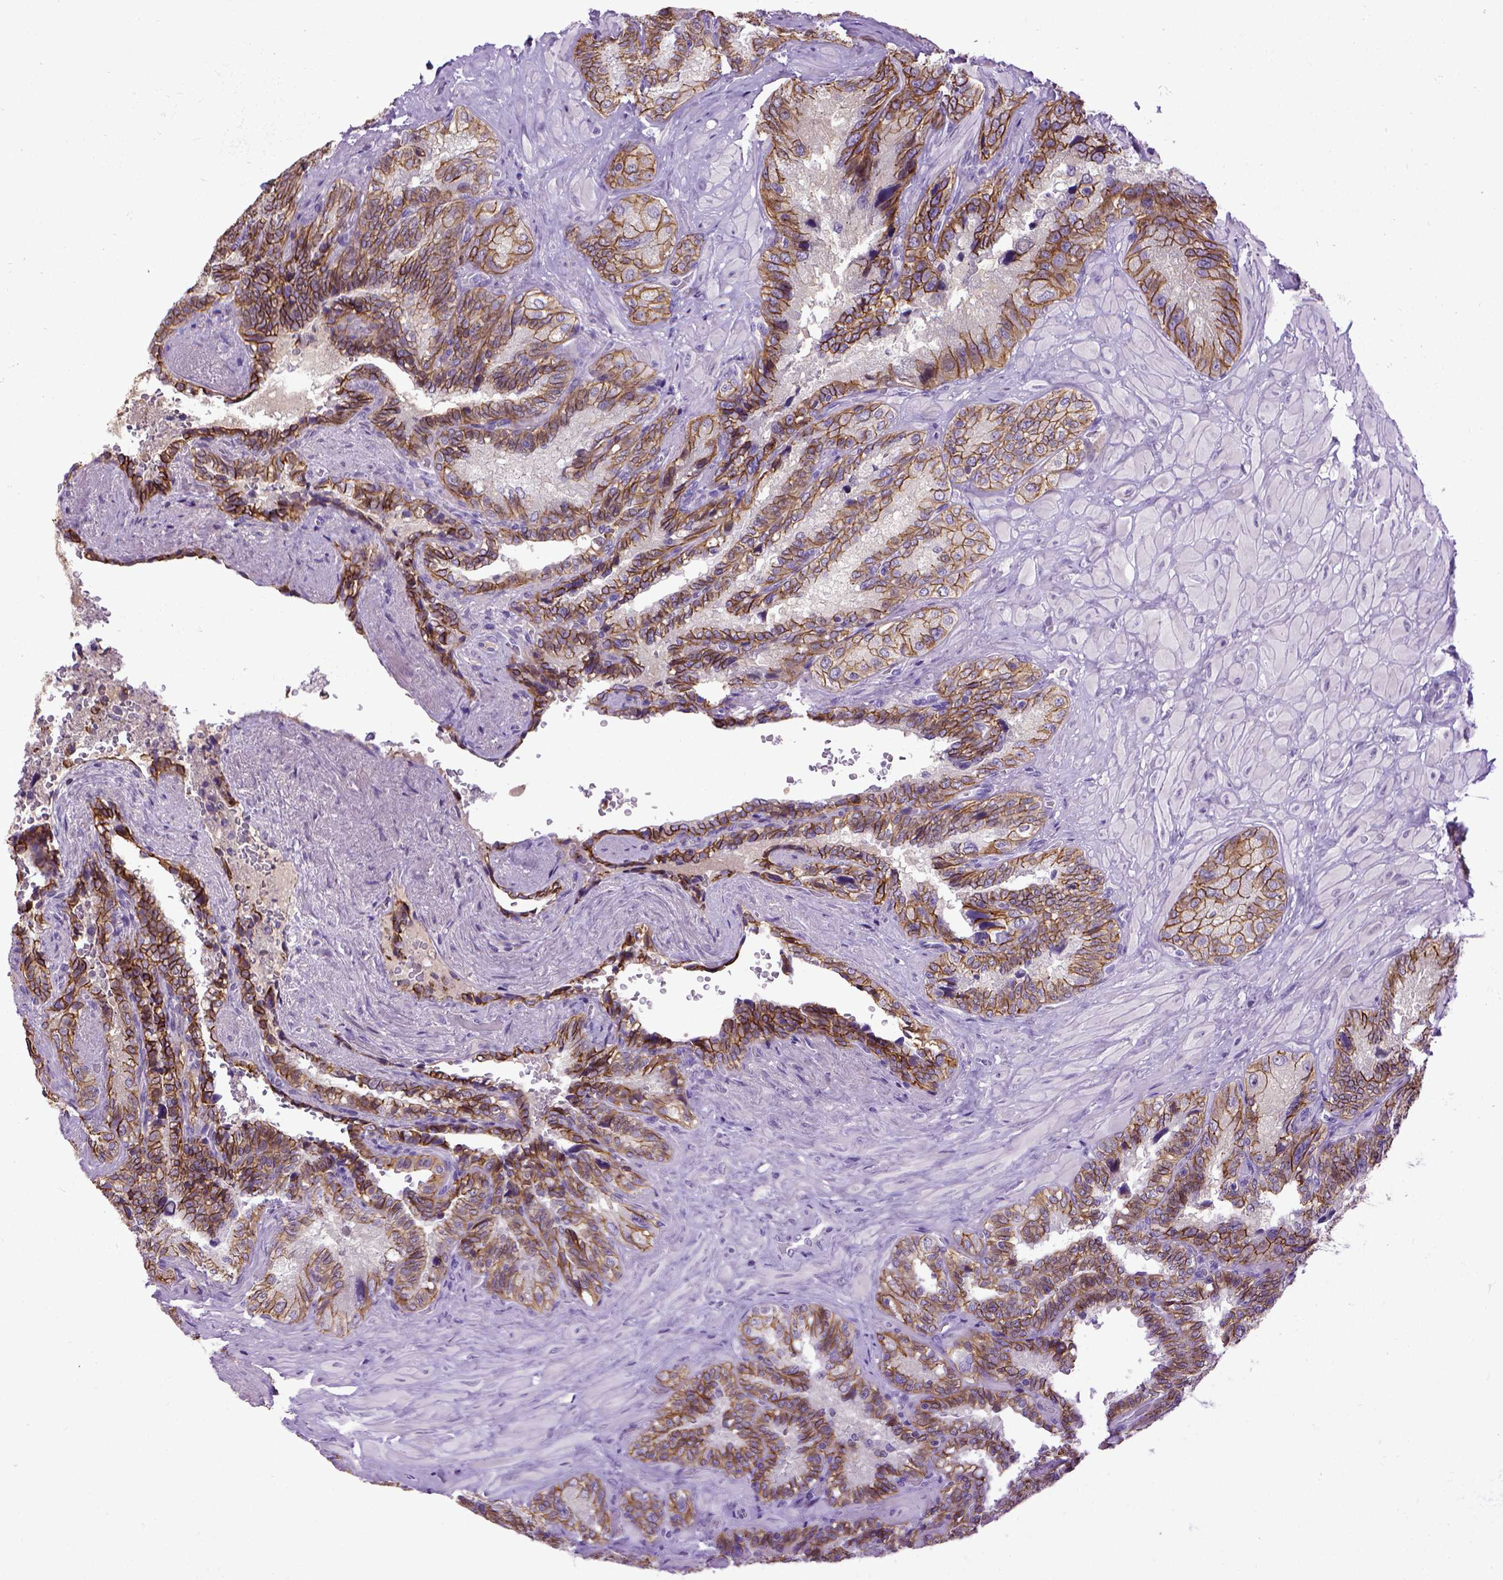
{"staining": {"intensity": "strong", "quantity": ">75%", "location": "cytoplasmic/membranous"}, "tissue": "seminal vesicle", "cell_type": "Glandular cells", "image_type": "normal", "snomed": [{"axis": "morphology", "description": "Normal tissue, NOS"}, {"axis": "topography", "description": "Seminal veicle"}], "caption": "An IHC photomicrograph of benign tissue is shown. Protein staining in brown highlights strong cytoplasmic/membranous positivity in seminal vesicle within glandular cells. (DAB (3,3'-diaminobenzidine) IHC, brown staining for protein, blue staining for nuclei).", "gene": "CDH1", "patient": {"sex": "male", "age": 69}}